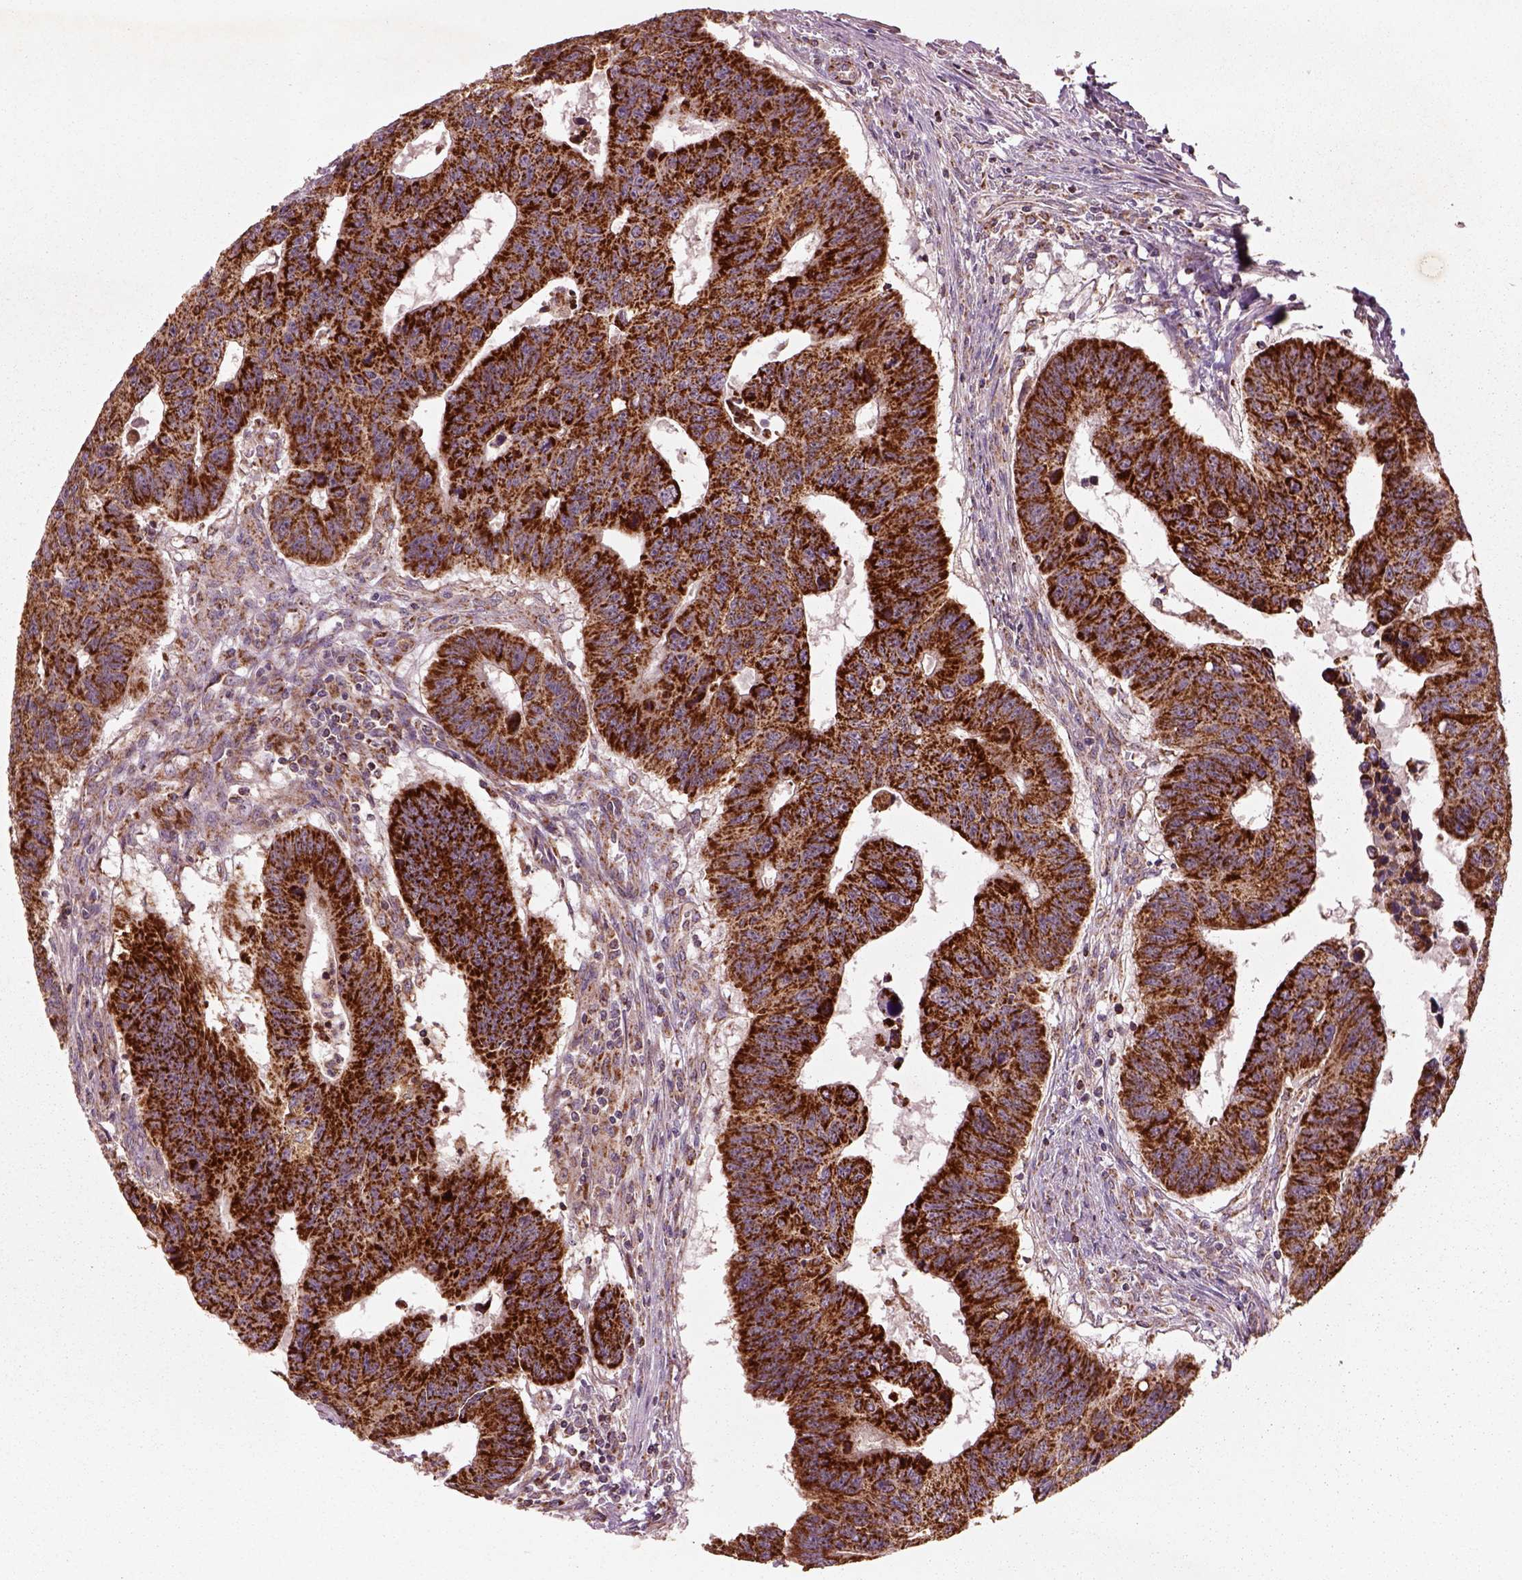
{"staining": {"intensity": "strong", "quantity": ">75%", "location": "cytoplasmic/membranous"}, "tissue": "colorectal cancer", "cell_type": "Tumor cells", "image_type": "cancer", "snomed": [{"axis": "morphology", "description": "Adenocarcinoma, NOS"}, {"axis": "topography", "description": "Rectum"}], "caption": "This photomicrograph exhibits immunohistochemistry (IHC) staining of human colorectal cancer (adenocarcinoma), with high strong cytoplasmic/membranous expression in approximately >75% of tumor cells.", "gene": "SLC25A5", "patient": {"sex": "female", "age": 85}}